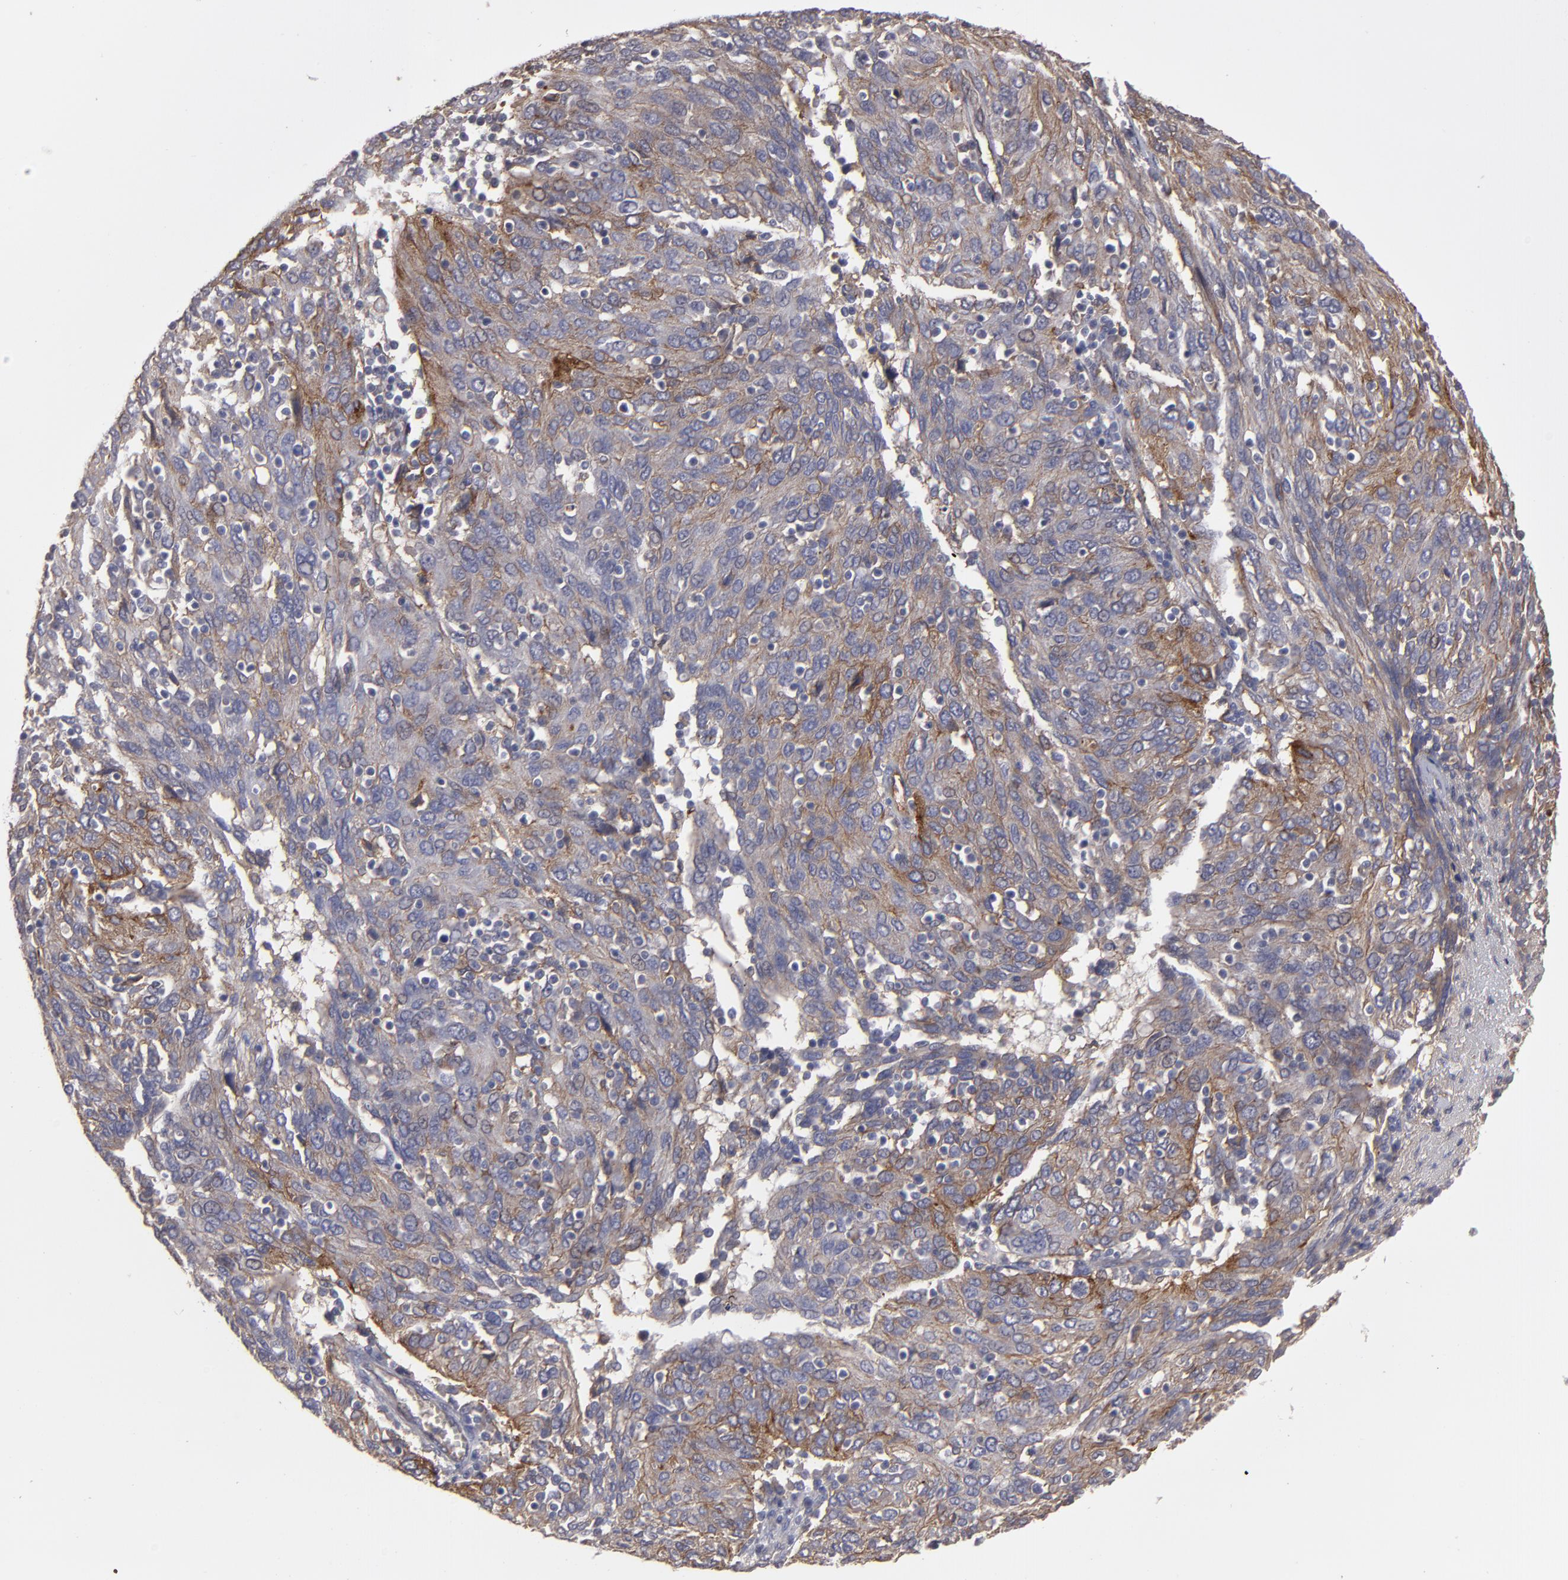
{"staining": {"intensity": "moderate", "quantity": "25%-75%", "location": "cytoplasmic/membranous"}, "tissue": "ovarian cancer", "cell_type": "Tumor cells", "image_type": "cancer", "snomed": [{"axis": "morphology", "description": "Carcinoma, endometroid"}, {"axis": "topography", "description": "Ovary"}], "caption": "IHC (DAB) staining of human ovarian endometroid carcinoma shows moderate cytoplasmic/membranous protein positivity in approximately 25%-75% of tumor cells.", "gene": "ITGB5", "patient": {"sex": "female", "age": 50}}